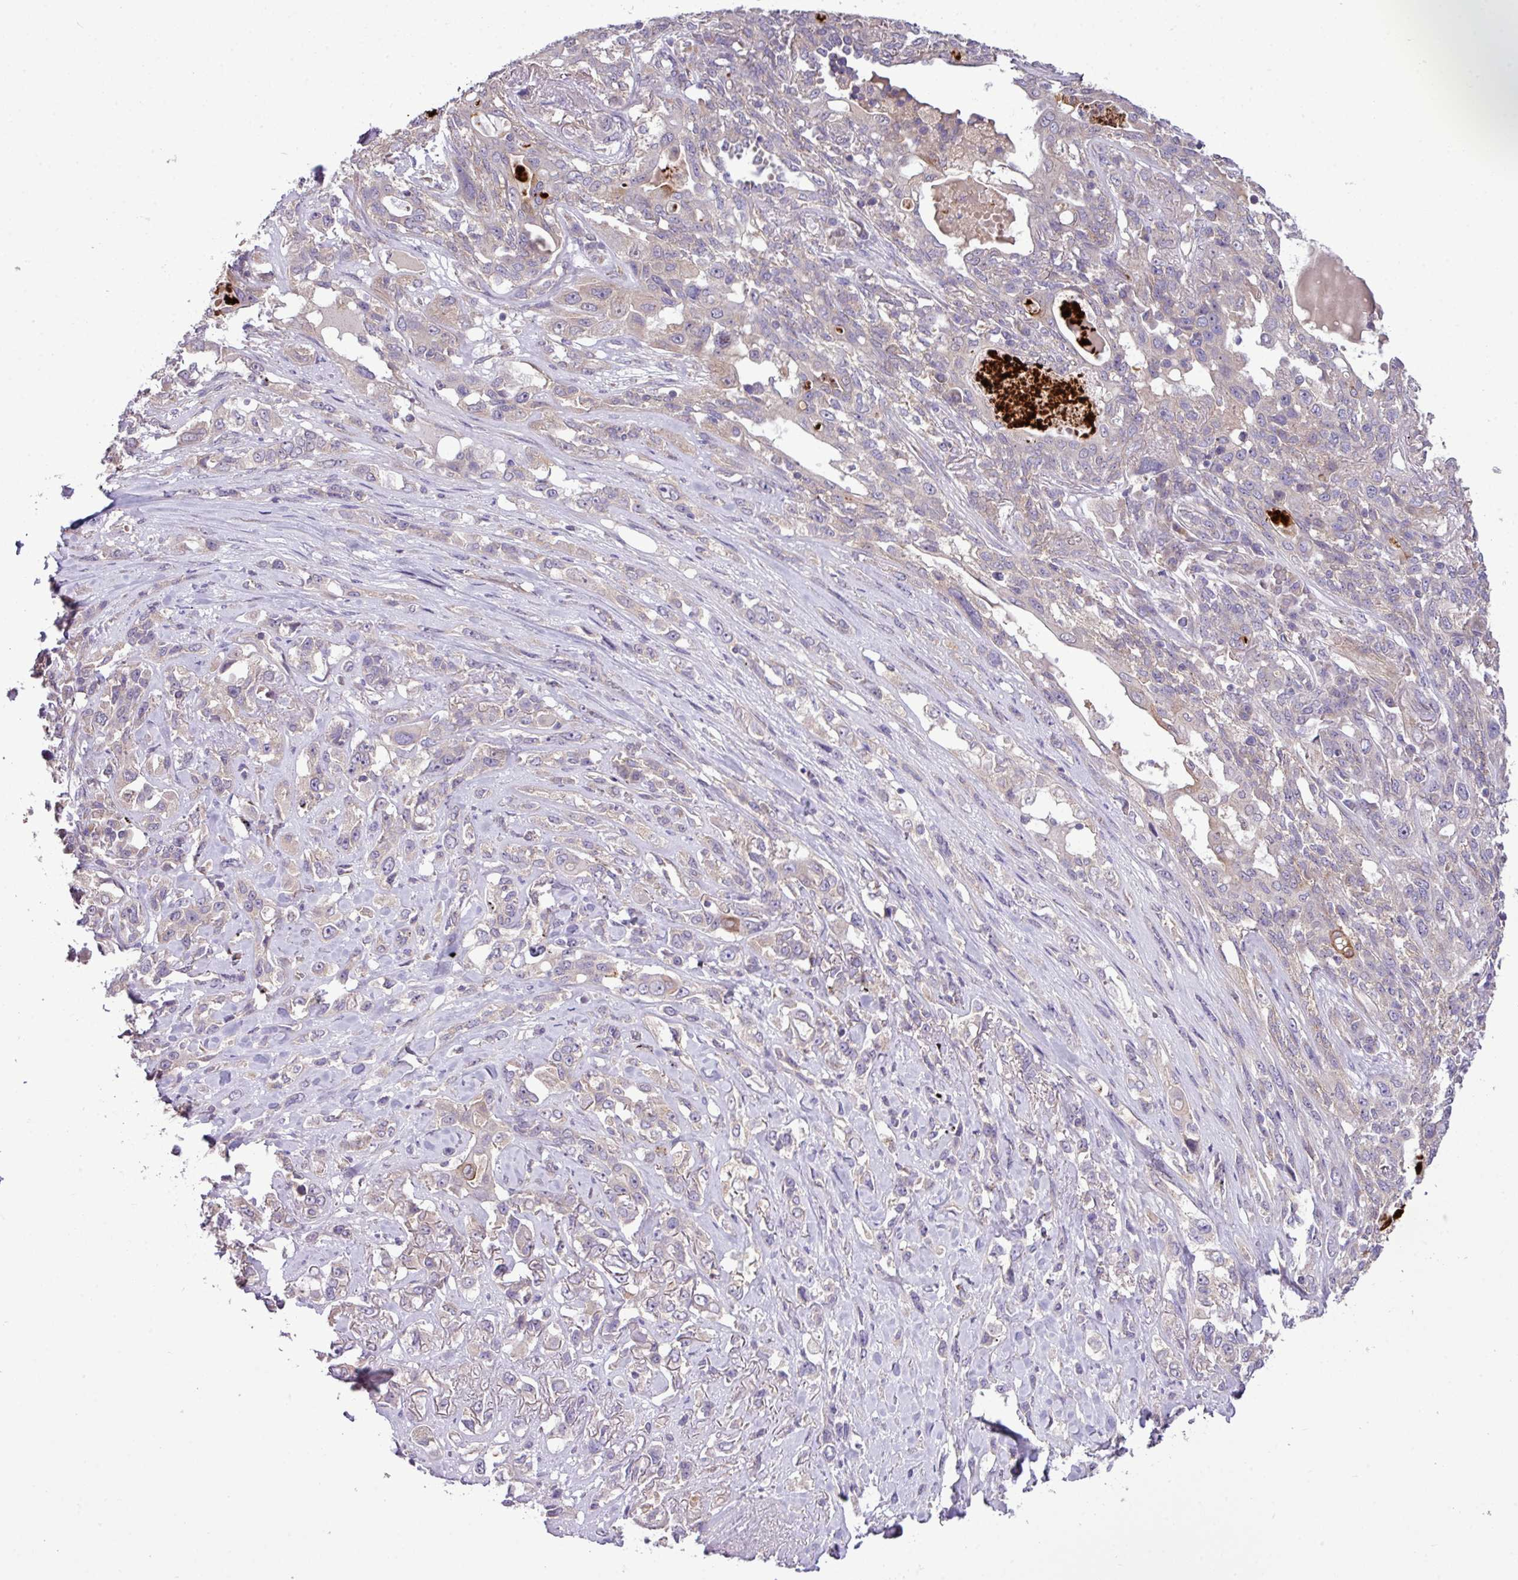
{"staining": {"intensity": "weak", "quantity": "<25%", "location": "cytoplasmic/membranous"}, "tissue": "lung cancer", "cell_type": "Tumor cells", "image_type": "cancer", "snomed": [{"axis": "morphology", "description": "Squamous cell carcinoma, NOS"}, {"axis": "topography", "description": "Lung"}], "caption": "DAB (3,3'-diaminobenzidine) immunohistochemical staining of human lung cancer reveals no significant staining in tumor cells. (DAB immunohistochemistry visualized using brightfield microscopy, high magnification).", "gene": "XIAP", "patient": {"sex": "female", "age": 70}}